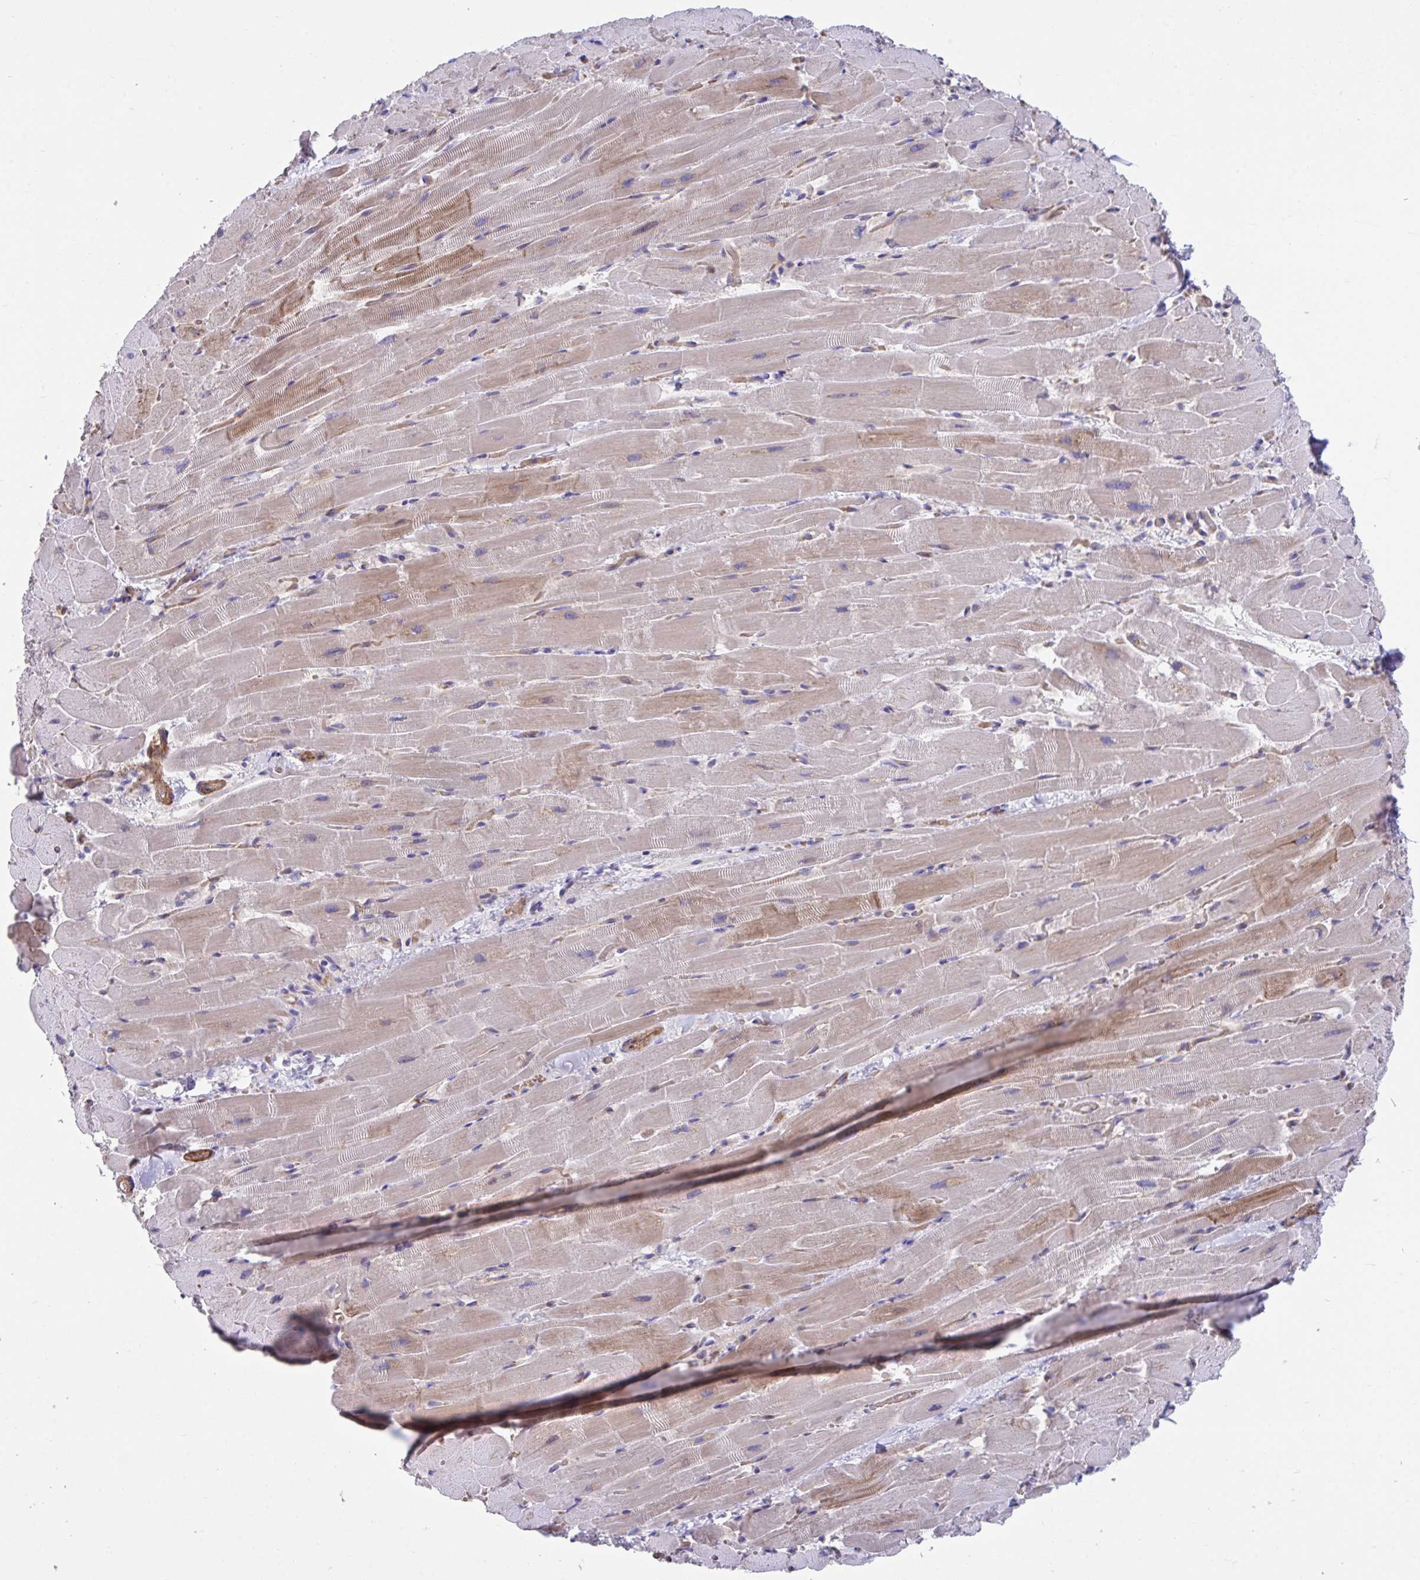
{"staining": {"intensity": "moderate", "quantity": "25%-75%", "location": "cytoplasmic/membranous"}, "tissue": "heart muscle", "cell_type": "Cardiomyocytes", "image_type": "normal", "snomed": [{"axis": "morphology", "description": "Normal tissue, NOS"}, {"axis": "topography", "description": "Heart"}], "caption": "This image exhibits immunohistochemistry (IHC) staining of benign human heart muscle, with medium moderate cytoplasmic/membranous expression in approximately 25%-75% of cardiomyocytes.", "gene": "CENPQ", "patient": {"sex": "male", "age": 37}}